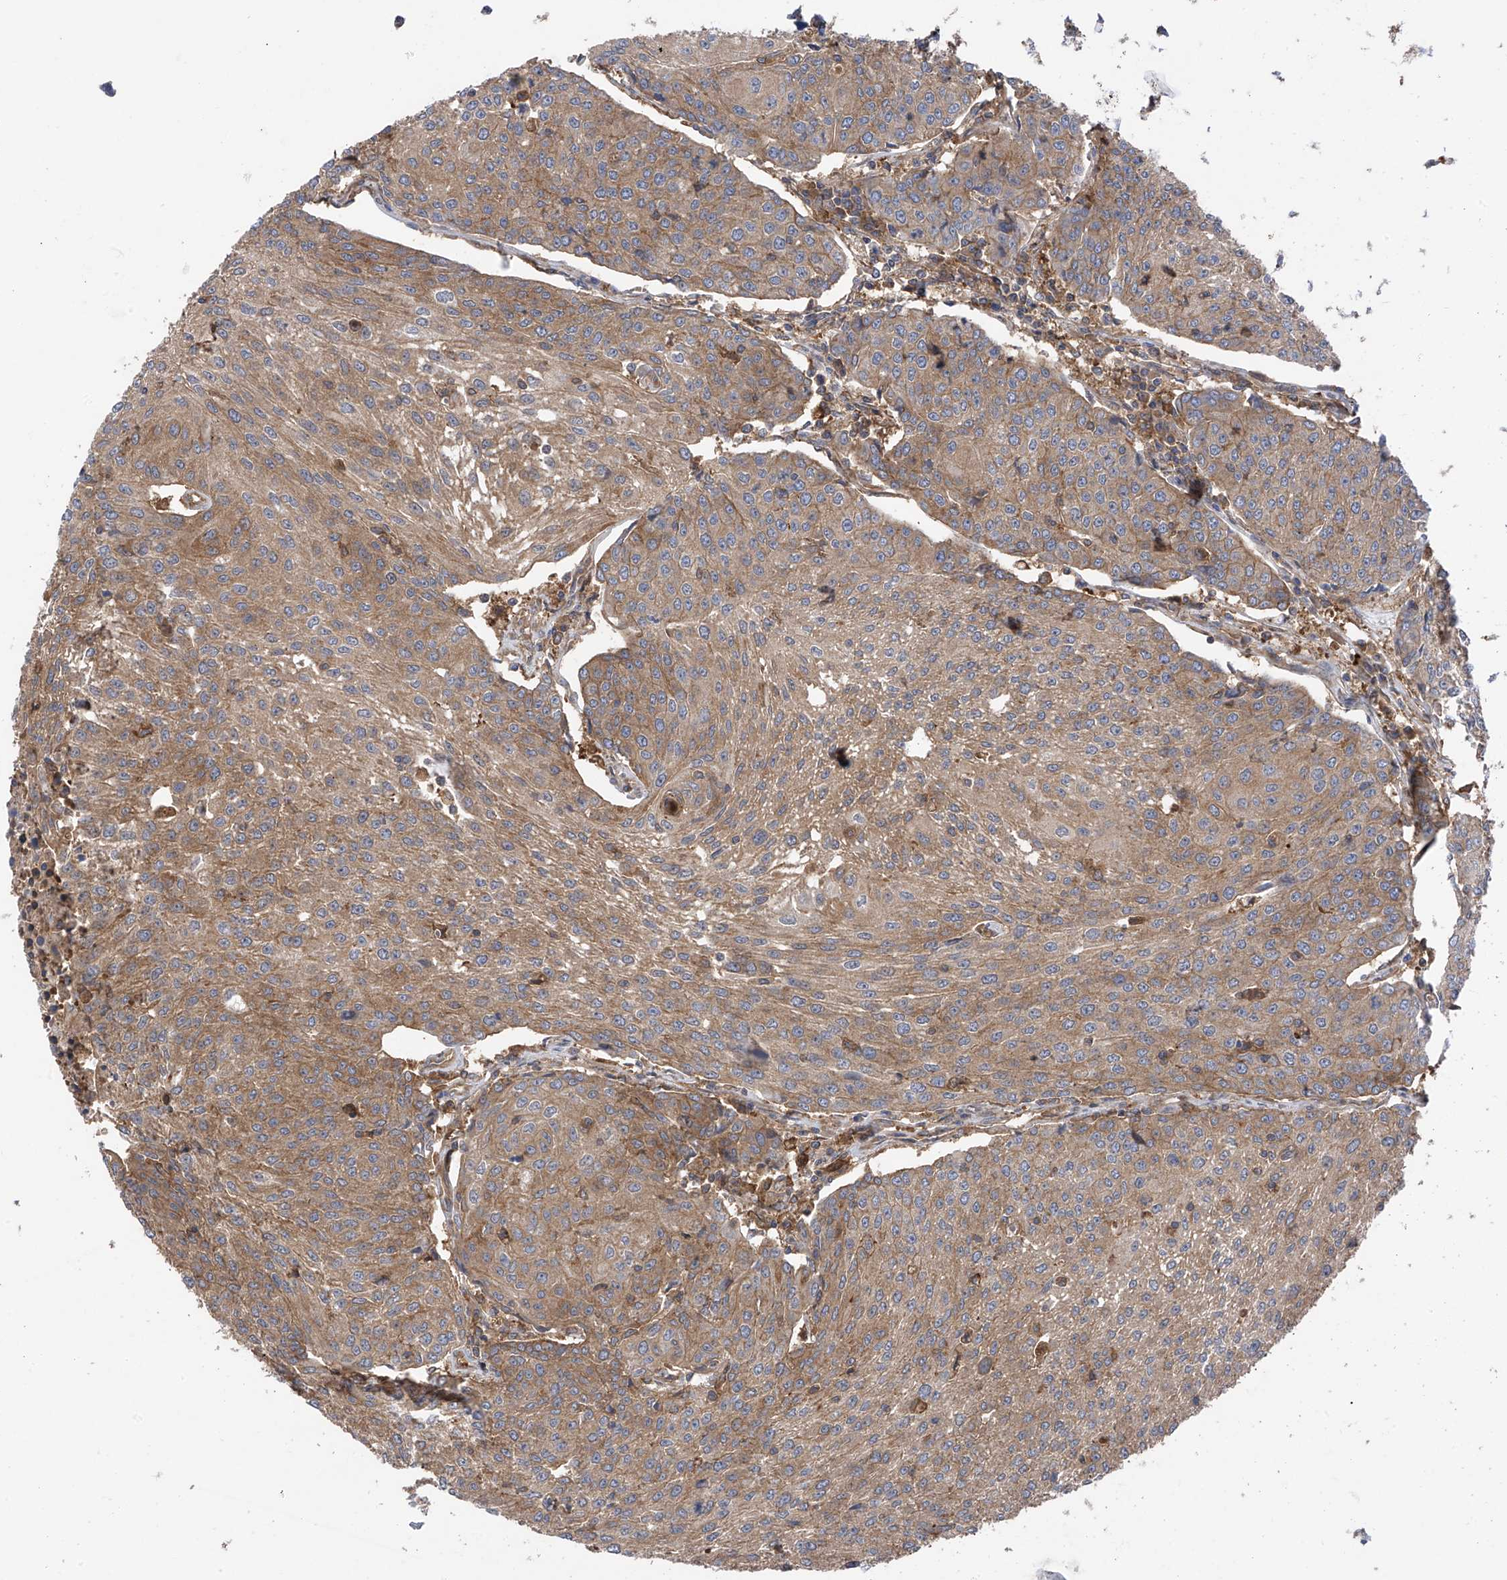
{"staining": {"intensity": "moderate", "quantity": ">75%", "location": "cytoplasmic/membranous"}, "tissue": "urothelial cancer", "cell_type": "Tumor cells", "image_type": "cancer", "snomed": [{"axis": "morphology", "description": "Urothelial carcinoma, High grade"}, {"axis": "topography", "description": "Urinary bladder"}], "caption": "The micrograph demonstrates a brown stain indicating the presence of a protein in the cytoplasmic/membranous of tumor cells in urothelial cancer.", "gene": "CHPF", "patient": {"sex": "female", "age": 85}}